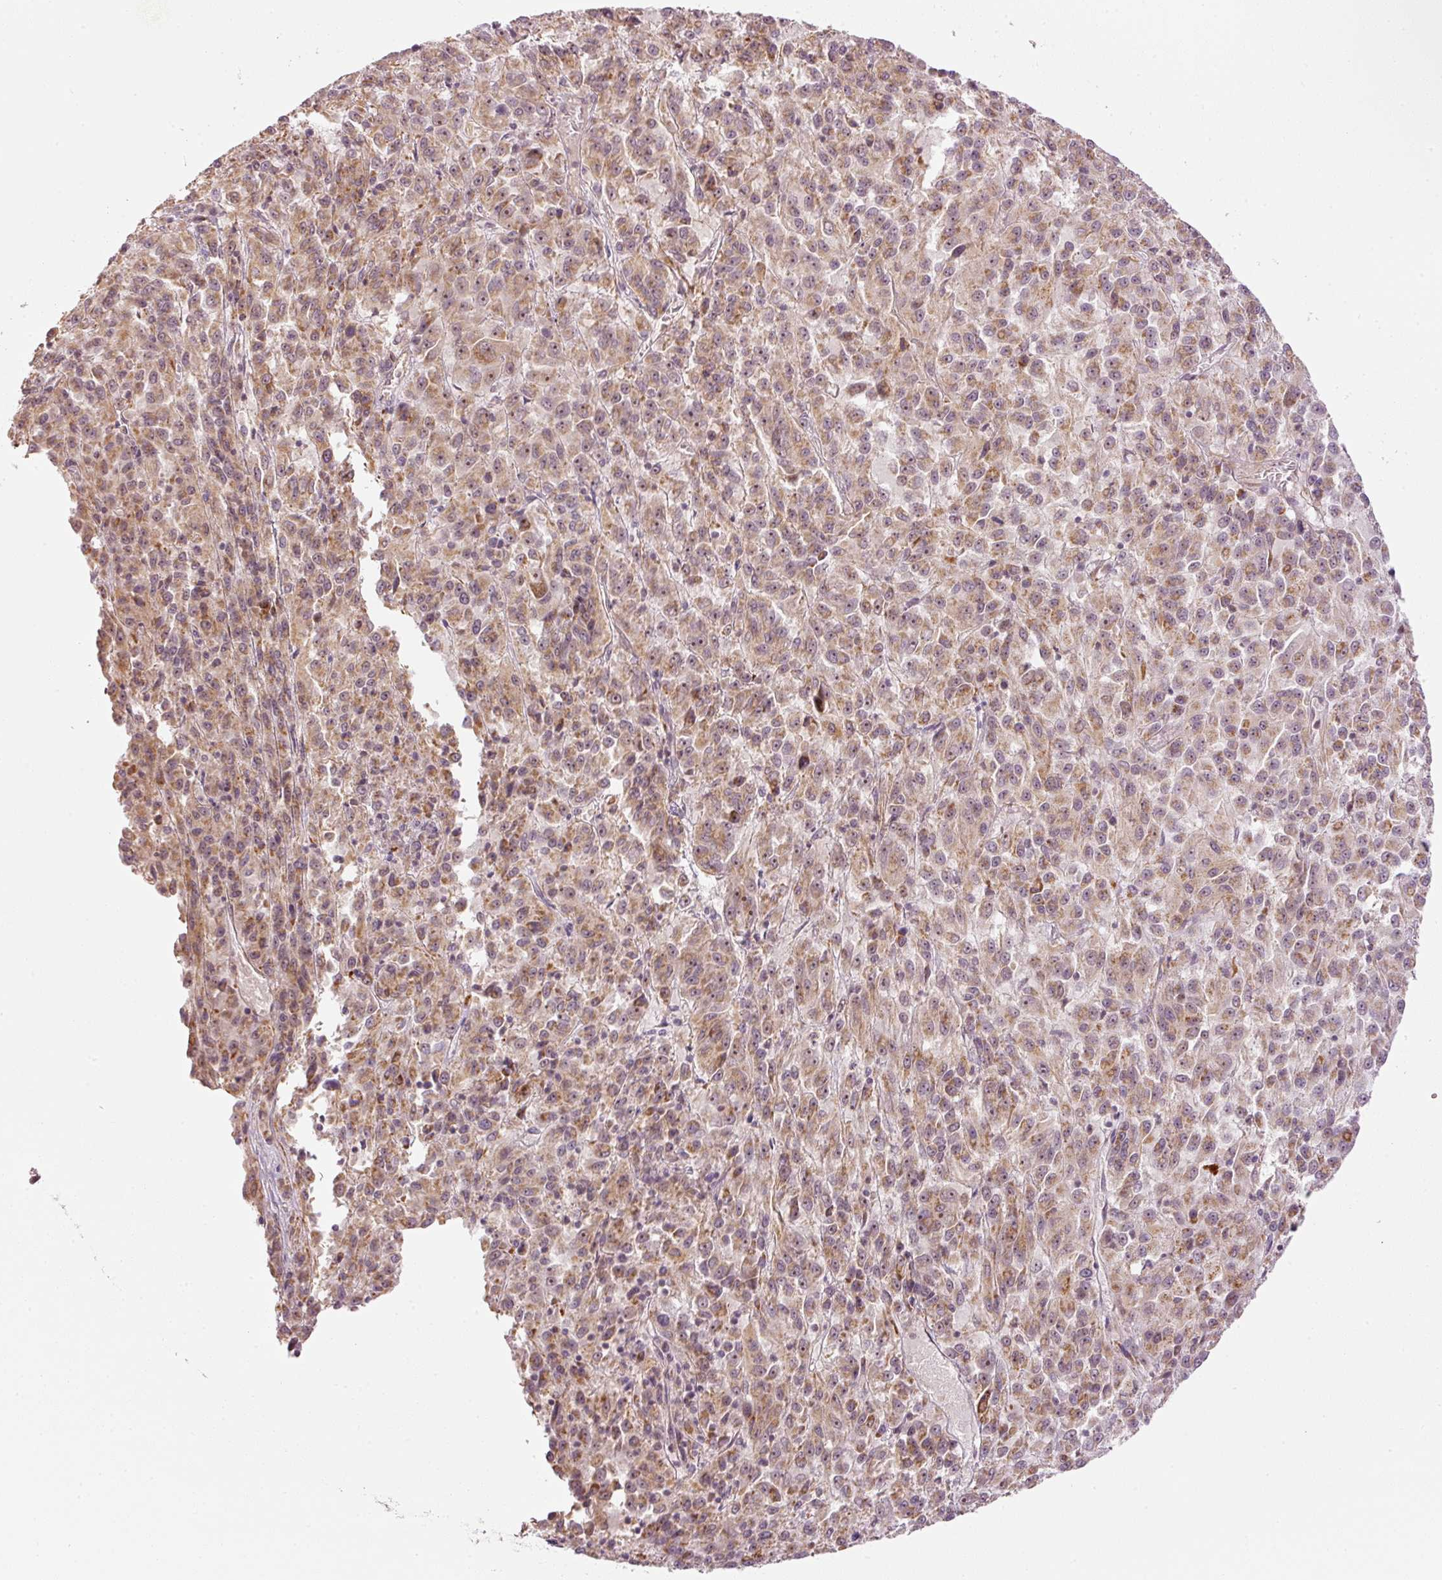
{"staining": {"intensity": "moderate", "quantity": ">75%", "location": "cytoplasmic/membranous"}, "tissue": "melanoma", "cell_type": "Tumor cells", "image_type": "cancer", "snomed": [{"axis": "morphology", "description": "Malignant melanoma, Metastatic site"}, {"axis": "topography", "description": "Lung"}], "caption": "Immunohistochemistry (IHC) image of malignant melanoma (metastatic site) stained for a protein (brown), which reveals medium levels of moderate cytoplasmic/membranous positivity in approximately >75% of tumor cells.", "gene": "CDC20B", "patient": {"sex": "male", "age": 64}}